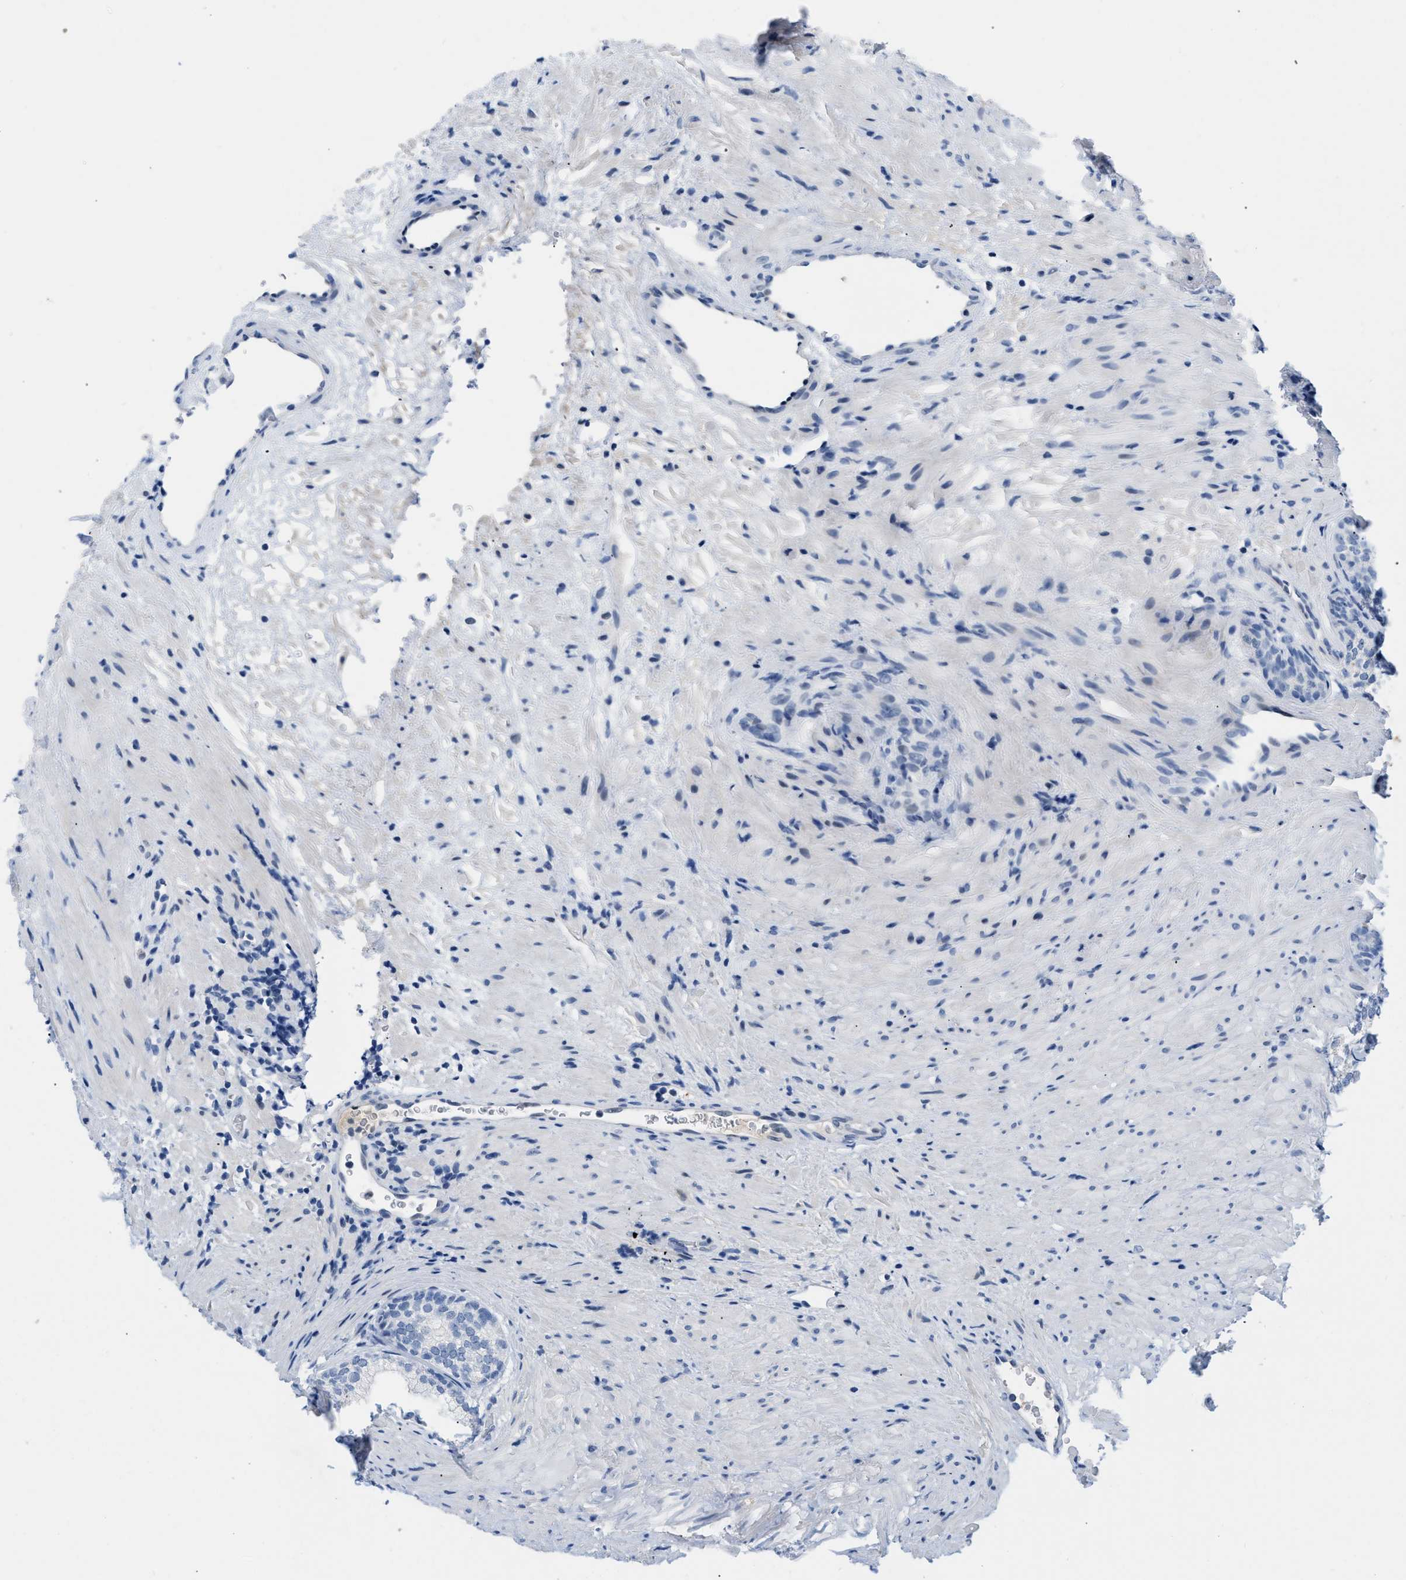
{"staining": {"intensity": "negative", "quantity": "none", "location": "none"}, "tissue": "prostate", "cell_type": "Glandular cells", "image_type": "normal", "snomed": [{"axis": "morphology", "description": "Normal tissue, NOS"}, {"axis": "topography", "description": "Prostate"}], "caption": "This is an IHC photomicrograph of normal prostate. There is no staining in glandular cells.", "gene": "BOLL", "patient": {"sex": "male", "age": 76}}